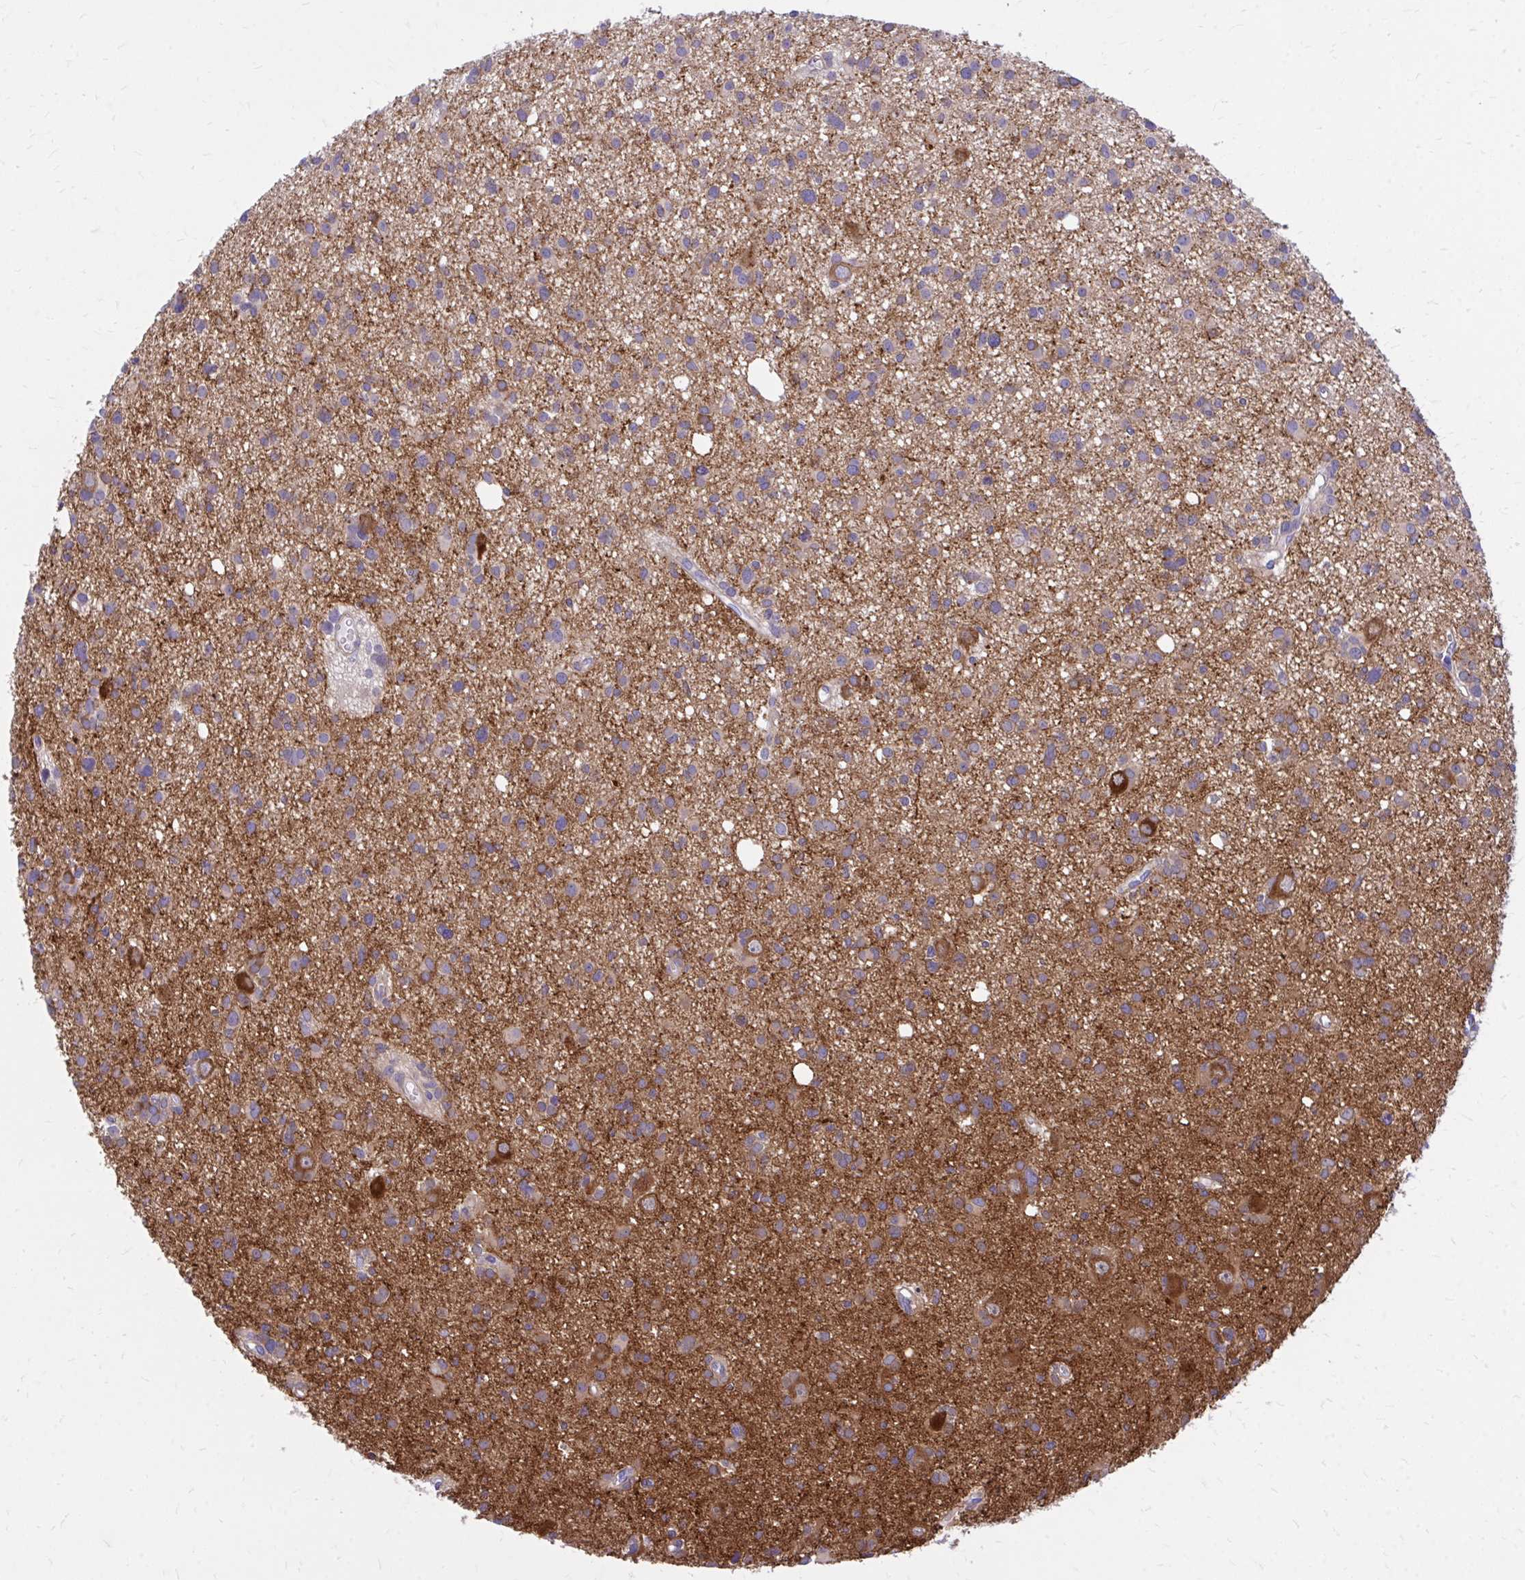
{"staining": {"intensity": "moderate", "quantity": "25%-75%", "location": "cytoplasmic/membranous"}, "tissue": "glioma", "cell_type": "Tumor cells", "image_type": "cancer", "snomed": [{"axis": "morphology", "description": "Glioma, malignant, High grade"}, {"axis": "topography", "description": "Brain"}], "caption": "A medium amount of moderate cytoplasmic/membranous staining is seen in about 25%-75% of tumor cells in glioma tissue. (Brightfield microscopy of DAB IHC at high magnification).", "gene": "EPB41L1", "patient": {"sex": "male", "age": 23}}